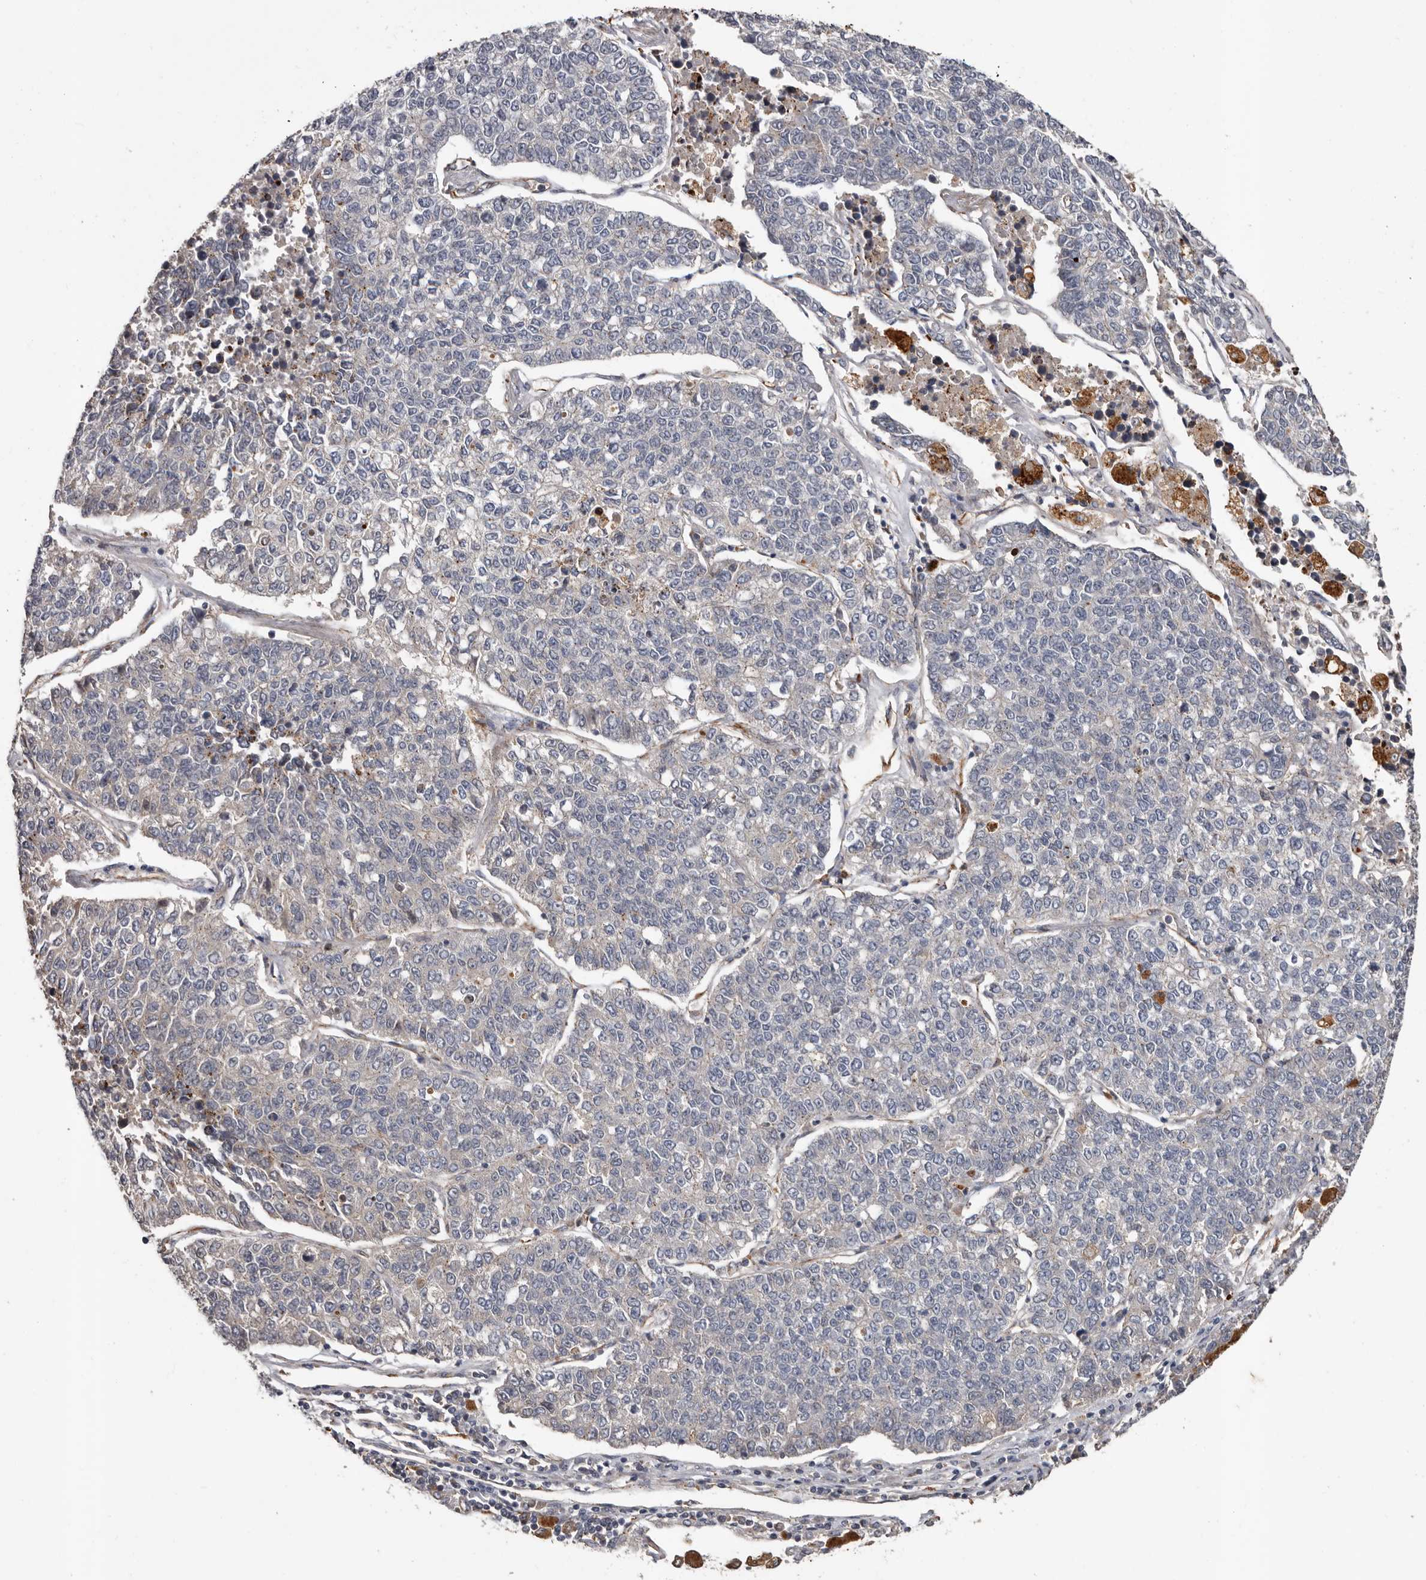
{"staining": {"intensity": "negative", "quantity": "none", "location": "none"}, "tissue": "lung cancer", "cell_type": "Tumor cells", "image_type": "cancer", "snomed": [{"axis": "morphology", "description": "Adenocarcinoma, NOS"}, {"axis": "topography", "description": "Lung"}], "caption": "This micrograph is of lung cancer stained with immunohistochemistry (IHC) to label a protein in brown with the nuclei are counter-stained blue. There is no positivity in tumor cells. The staining was performed using DAB (3,3'-diaminobenzidine) to visualize the protein expression in brown, while the nuclei were stained in blue with hematoxylin (Magnification: 20x).", "gene": "BRAT1", "patient": {"sex": "male", "age": 49}}